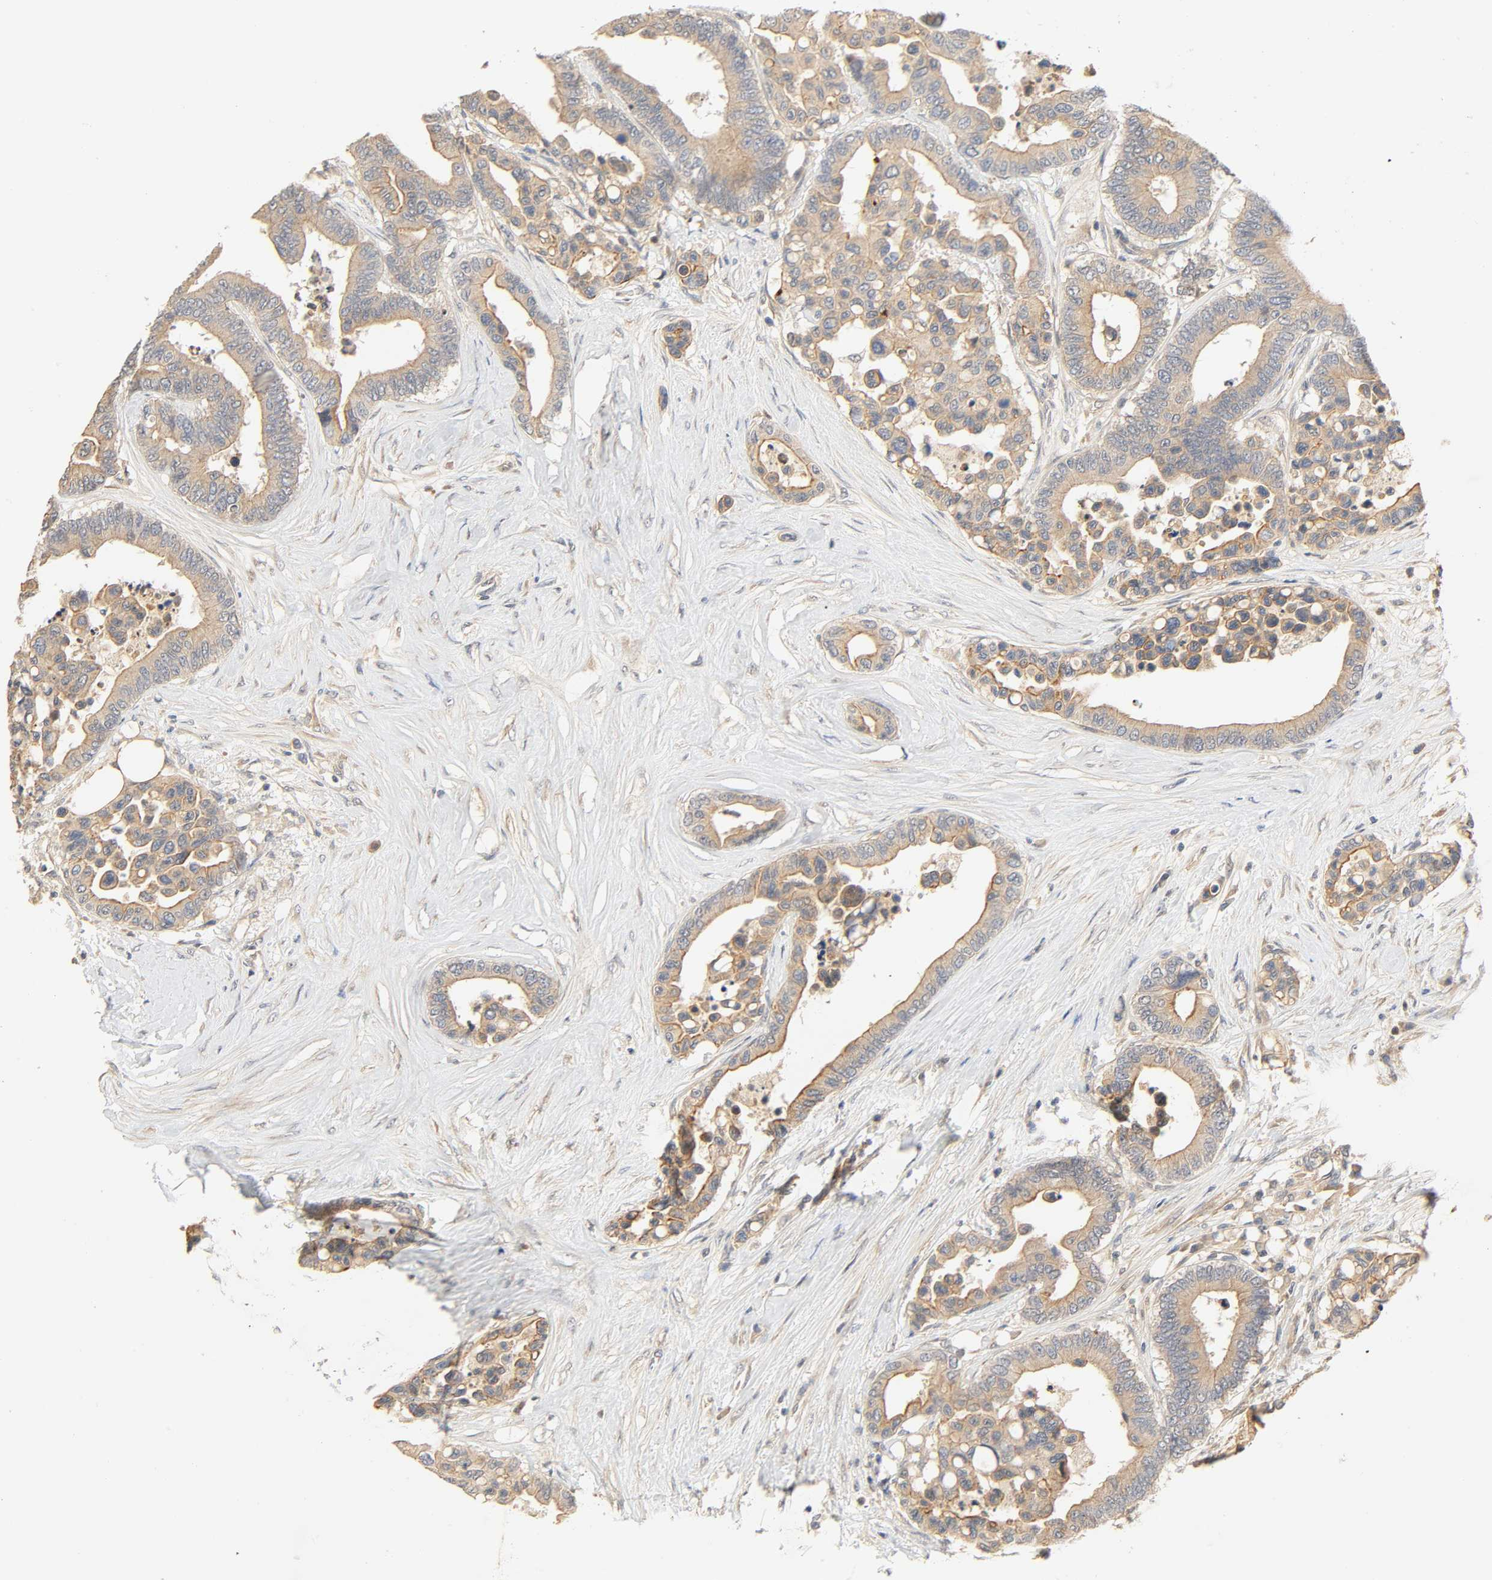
{"staining": {"intensity": "moderate", "quantity": ">75%", "location": "cytoplasmic/membranous"}, "tissue": "colorectal cancer", "cell_type": "Tumor cells", "image_type": "cancer", "snomed": [{"axis": "morphology", "description": "Adenocarcinoma, NOS"}, {"axis": "topography", "description": "Colon"}], "caption": "Human colorectal adenocarcinoma stained with a protein marker displays moderate staining in tumor cells.", "gene": "CACNA1G", "patient": {"sex": "male", "age": 82}}